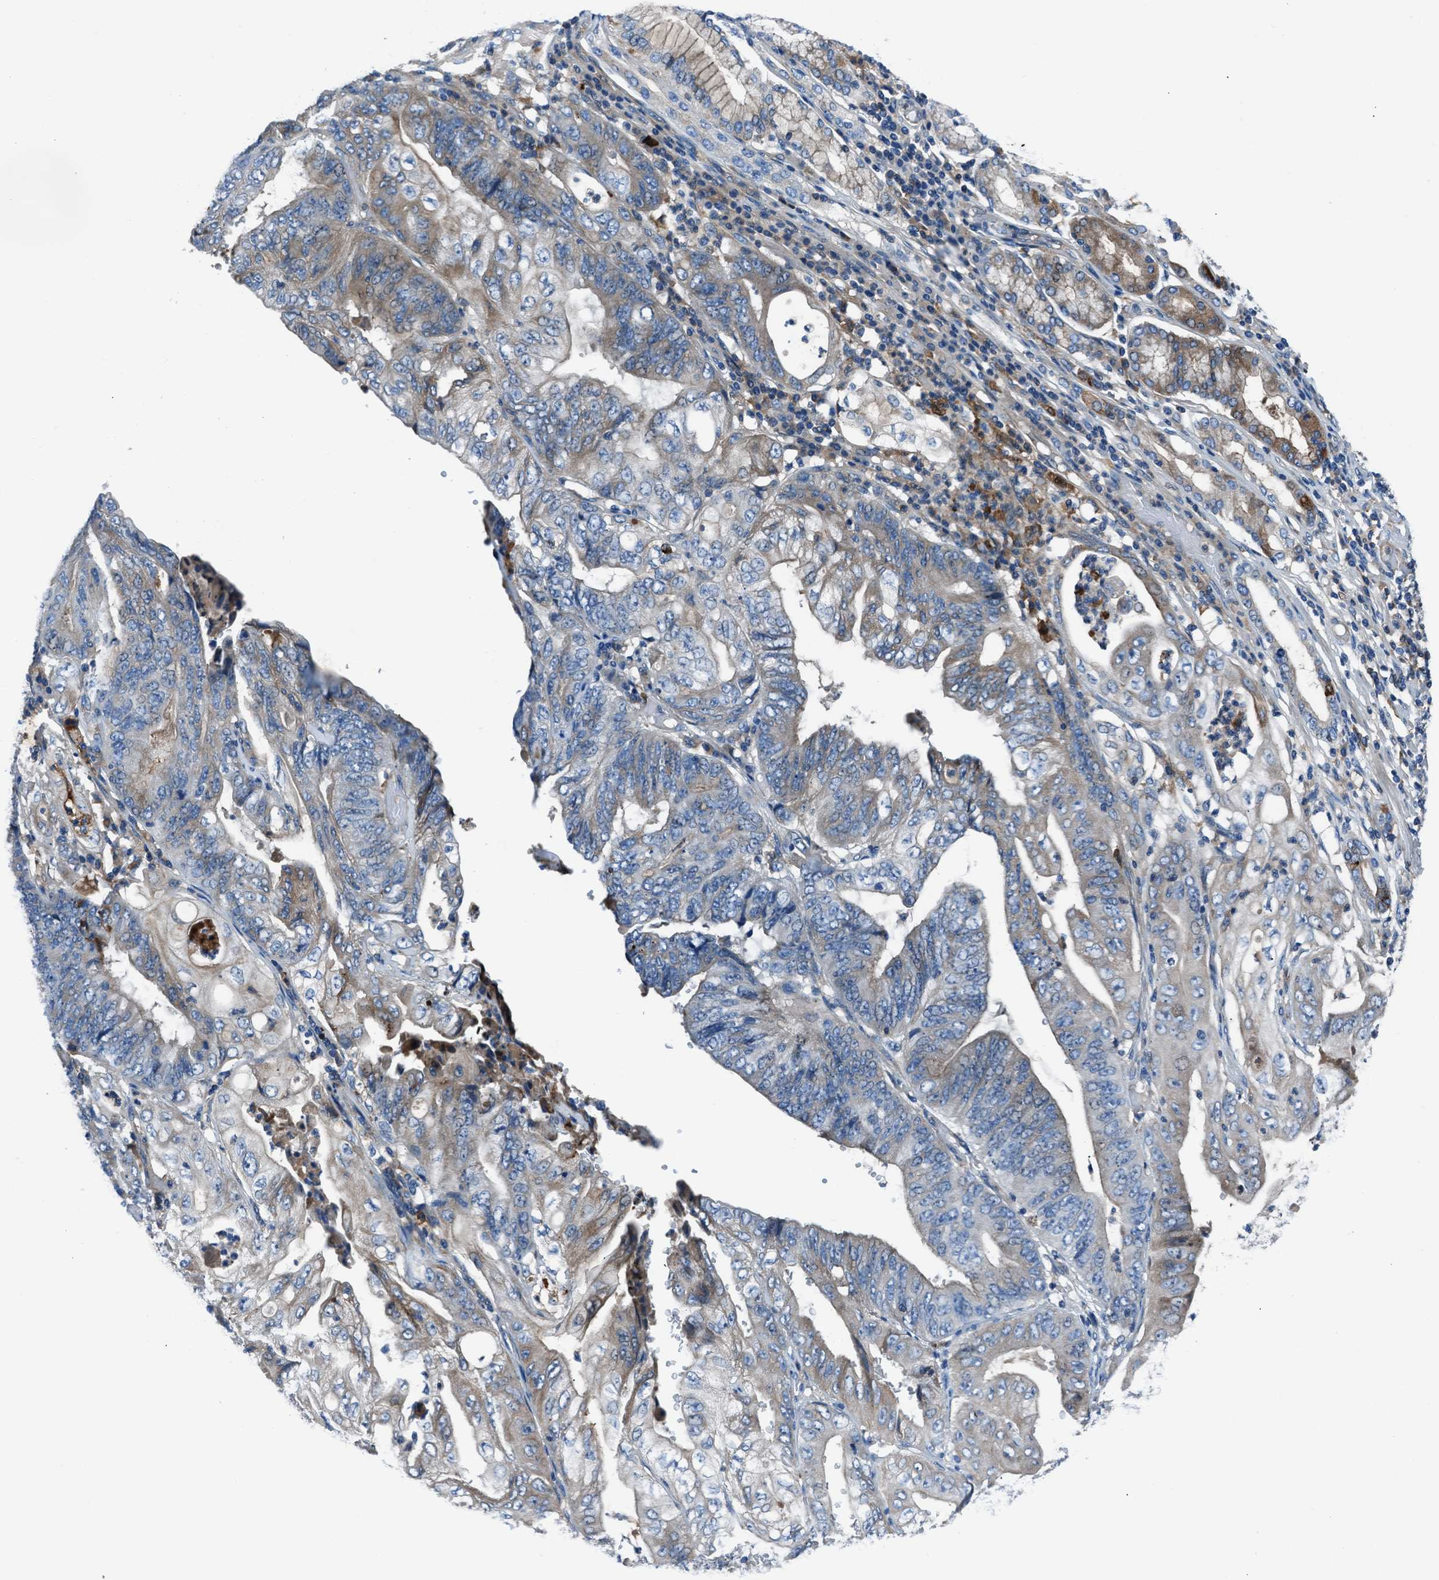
{"staining": {"intensity": "weak", "quantity": "25%-75%", "location": "cytoplasmic/membranous"}, "tissue": "stomach cancer", "cell_type": "Tumor cells", "image_type": "cancer", "snomed": [{"axis": "morphology", "description": "Adenocarcinoma, NOS"}, {"axis": "topography", "description": "Stomach"}], "caption": "IHC histopathology image of neoplastic tissue: stomach cancer stained using immunohistochemistry reveals low levels of weak protein expression localized specifically in the cytoplasmic/membranous of tumor cells, appearing as a cytoplasmic/membranous brown color.", "gene": "SLC38A6", "patient": {"sex": "female", "age": 73}}